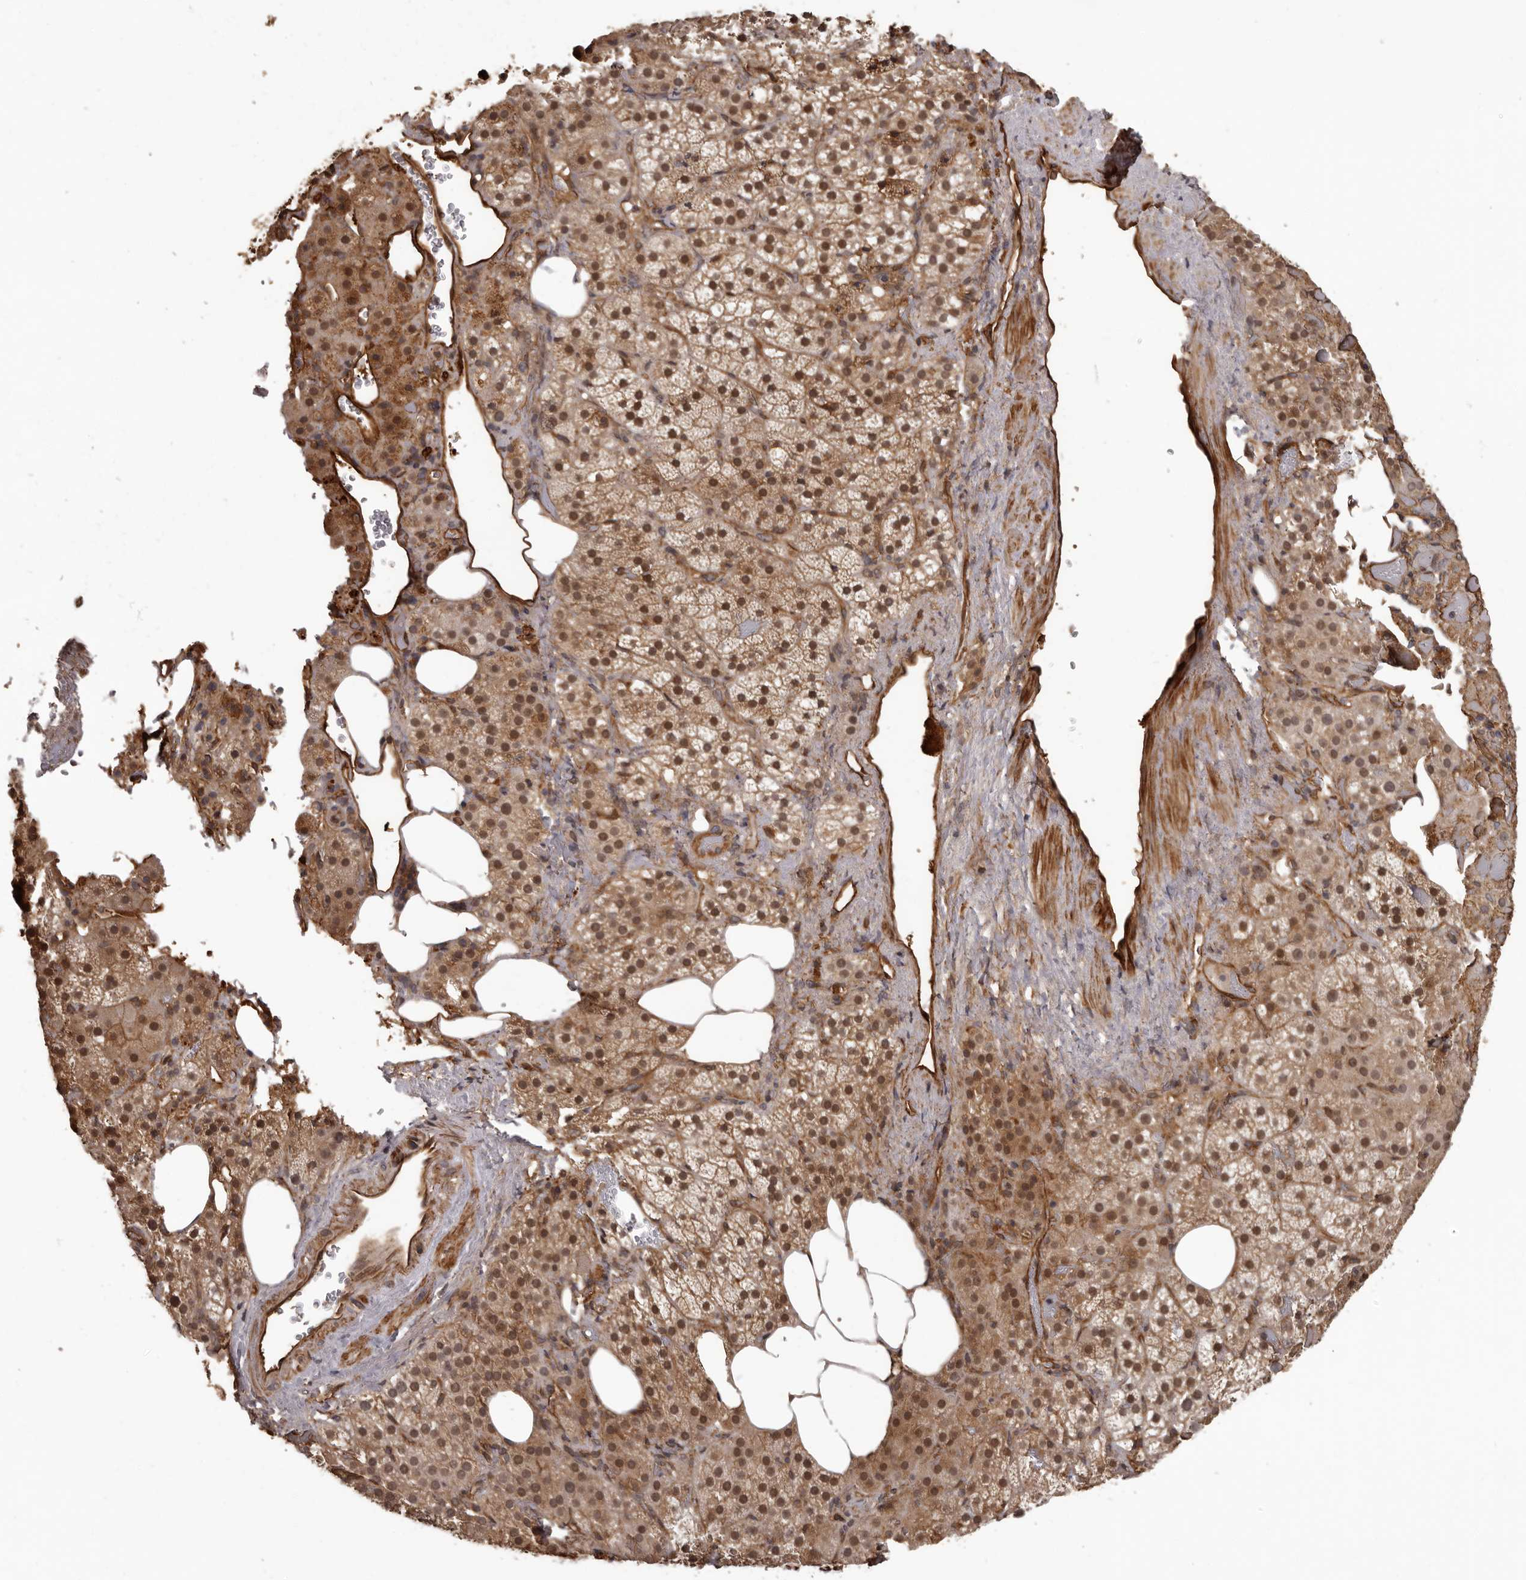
{"staining": {"intensity": "moderate", "quantity": ">75%", "location": "cytoplasmic/membranous,nuclear"}, "tissue": "adrenal gland", "cell_type": "Glandular cells", "image_type": "normal", "snomed": [{"axis": "morphology", "description": "Normal tissue, NOS"}, {"axis": "topography", "description": "Adrenal gland"}], "caption": "An image showing moderate cytoplasmic/membranous,nuclear expression in about >75% of glandular cells in normal adrenal gland, as visualized by brown immunohistochemical staining.", "gene": "SLITRK6", "patient": {"sex": "female", "age": 59}}